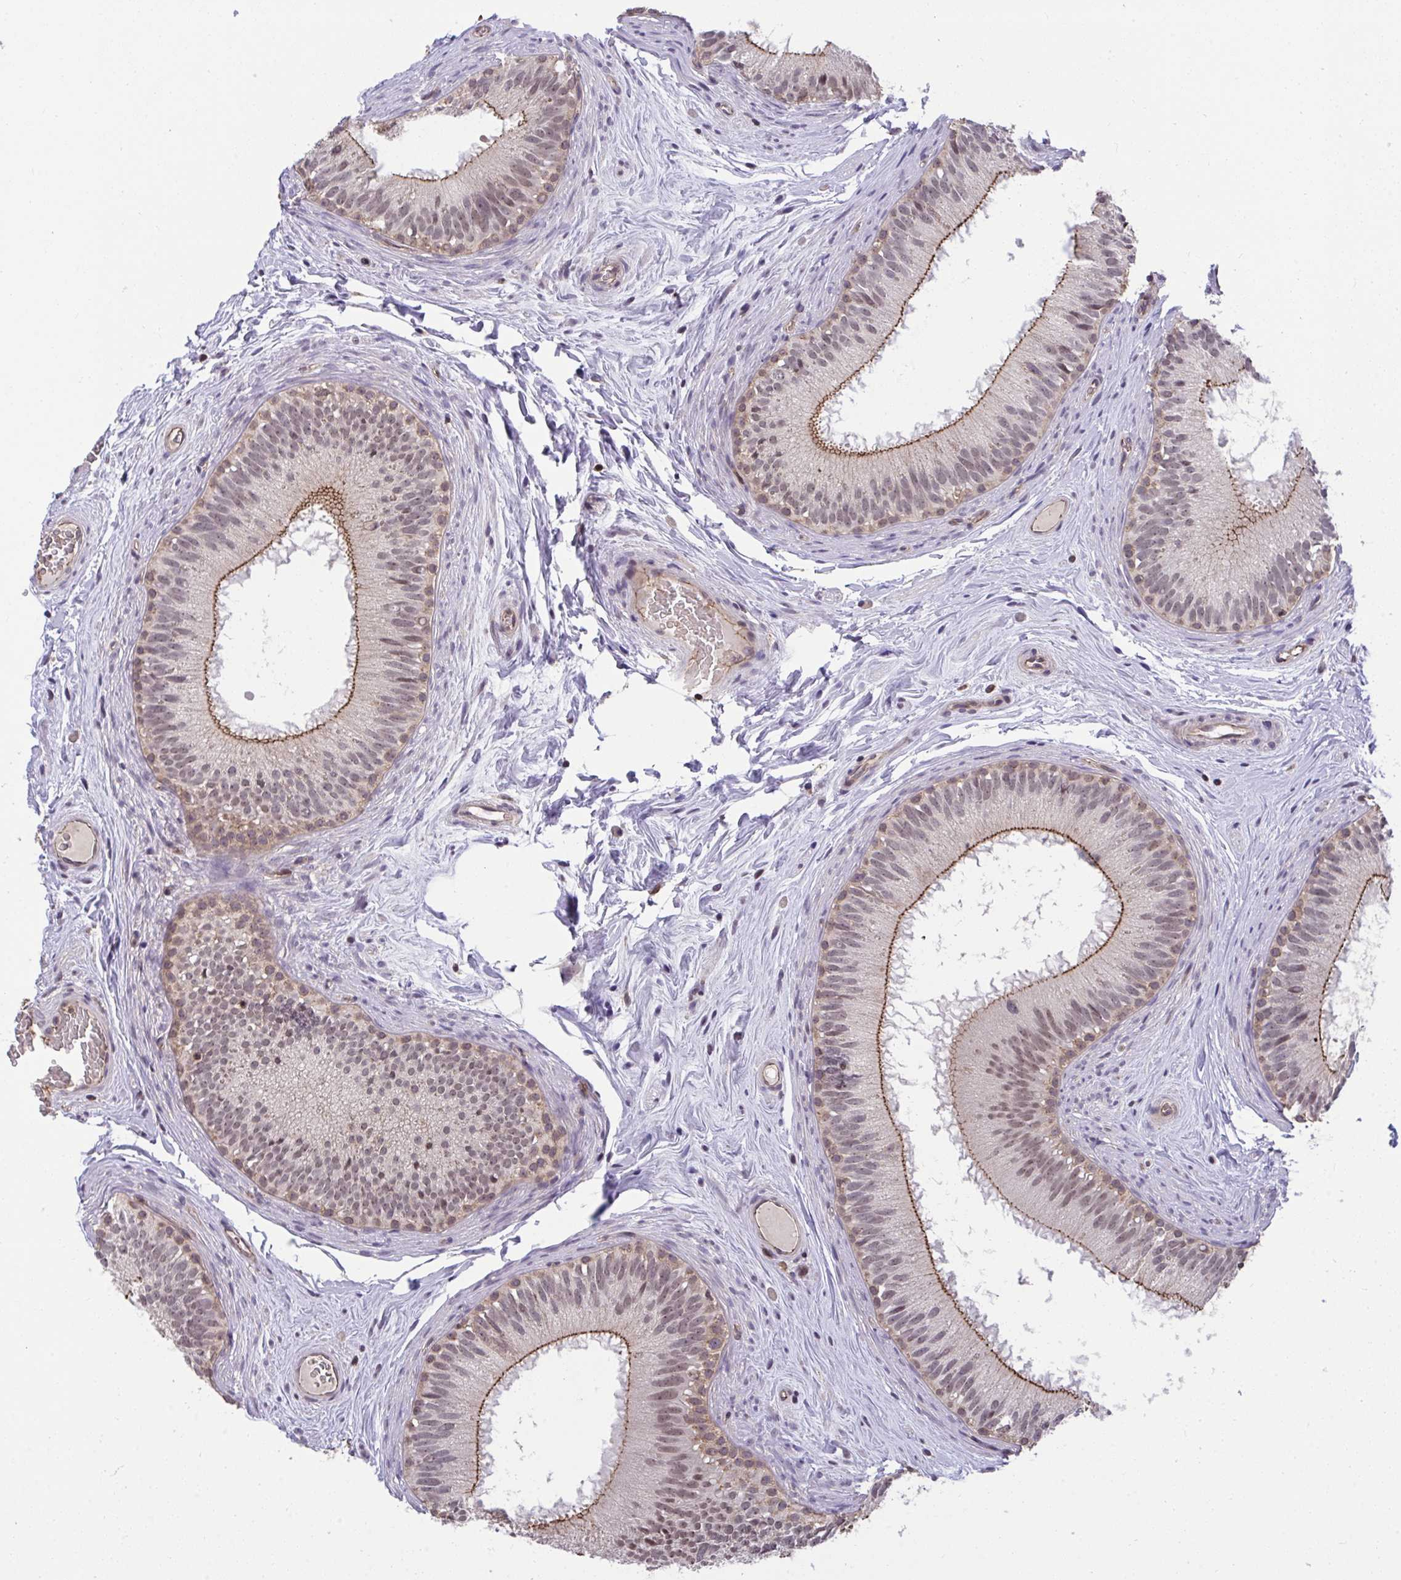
{"staining": {"intensity": "moderate", "quantity": "25%-75%", "location": "cytoplasmic/membranous,nuclear"}, "tissue": "epididymis", "cell_type": "Glandular cells", "image_type": "normal", "snomed": [{"axis": "morphology", "description": "Normal tissue, NOS"}, {"axis": "topography", "description": "Epididymis"}], "caption": "The immunohistochemical stain labels moderate cytoplasmic/membranous,nuclear staining in glandular cells of benign epididymis.", "gene": "PPP1CA", "patient": {"sex": "male", "age": 44}}